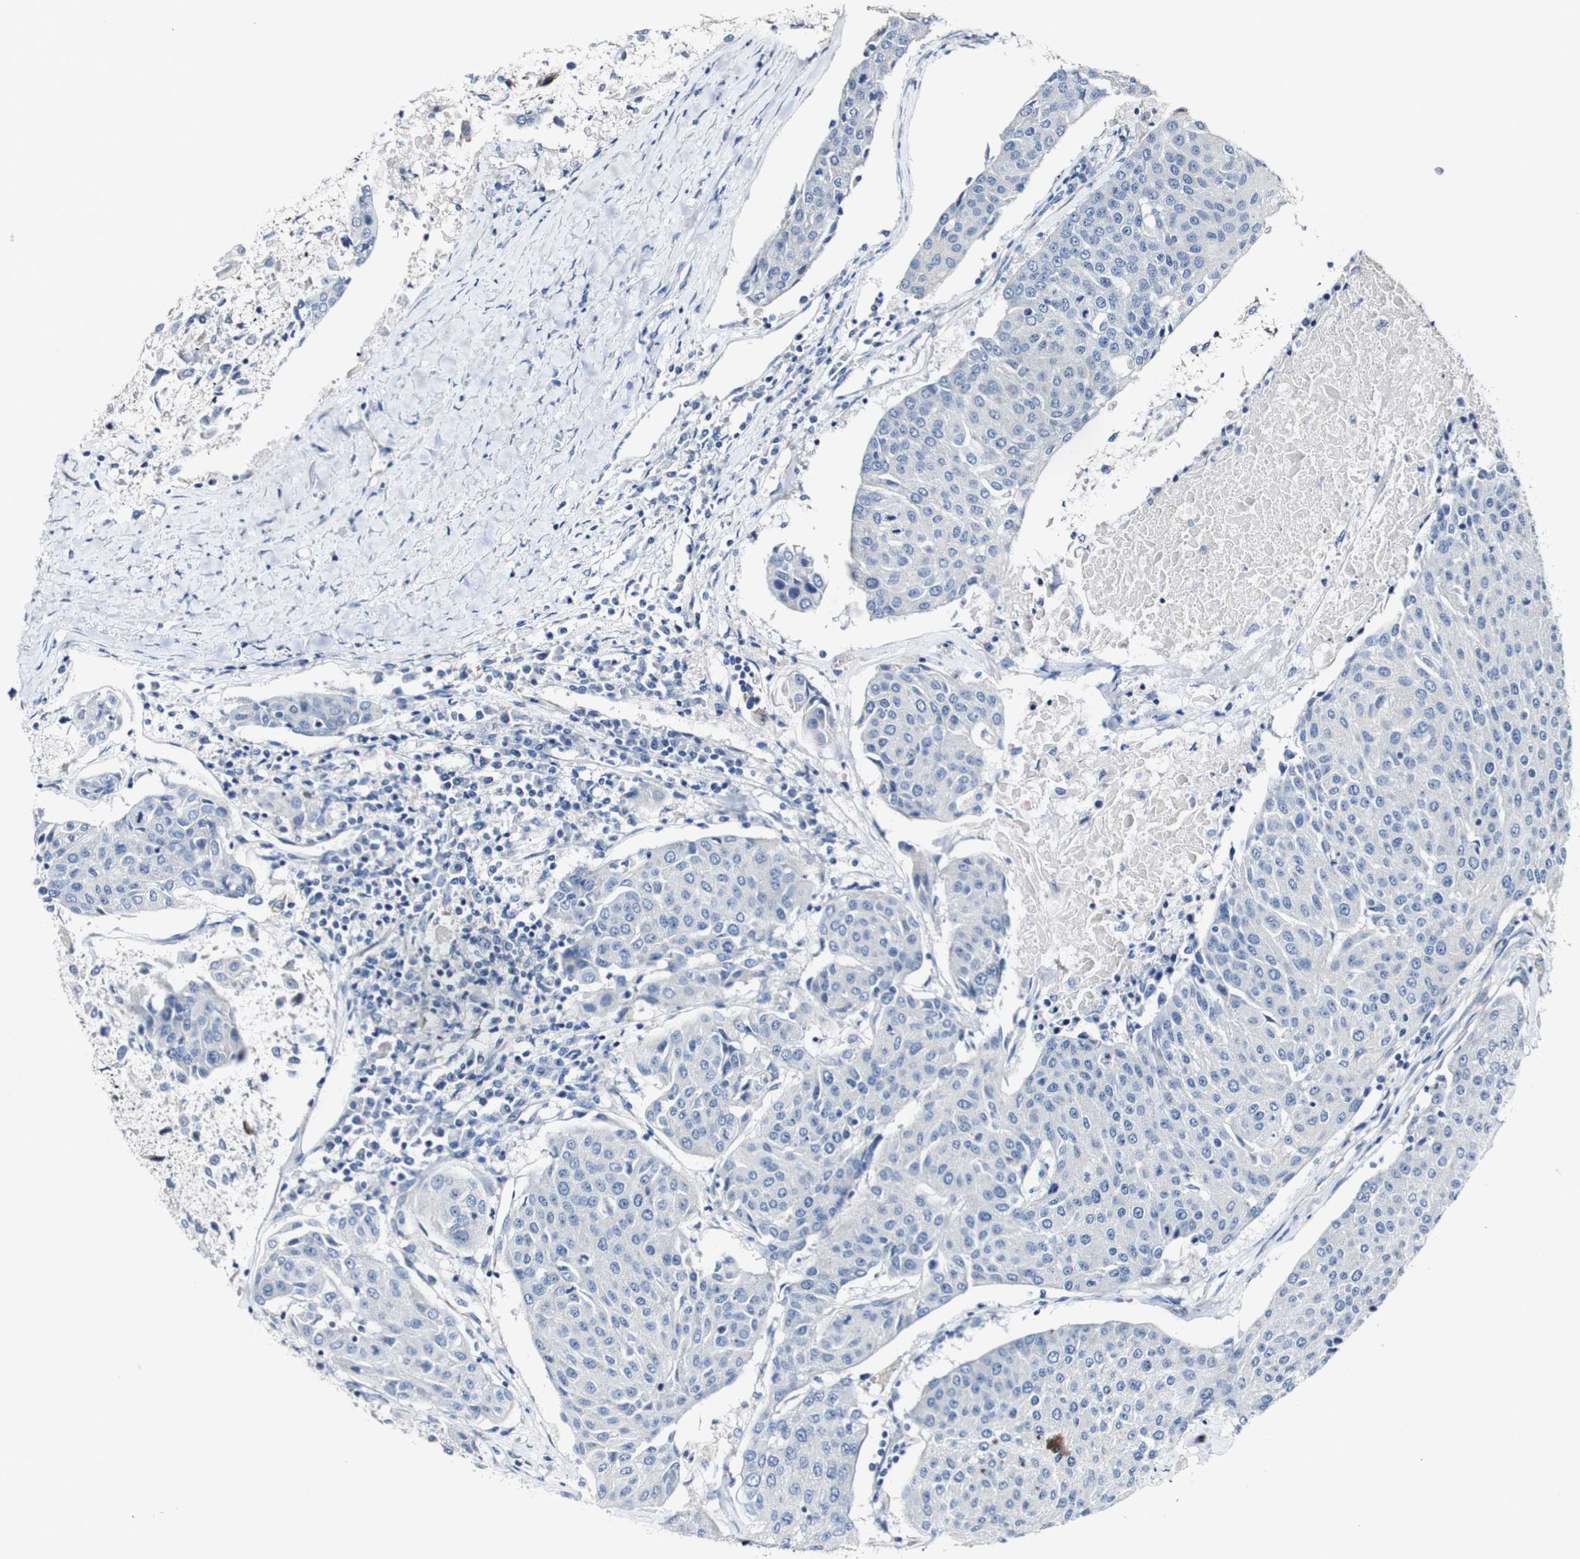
{"staining": {"intensity": "negative", "quantity": "none", "location": "none"}, "tissue": "urothelial cancer", "cell_type": "Tumor cells", "image_type": "cancer", "snomed": [{"axis": "morphology", "description": "Urothelial carcinoma, High grade"}, {"axis": "topography", "description": "Urinary bladder"}], "caption": "This is an immunohistochemistry (IHC) histopathology image of urothelial cancer. There is no positivity in tumor cells.", "gene": "GRAMD1A", "patient": {"sex": "female", "age": 85}}